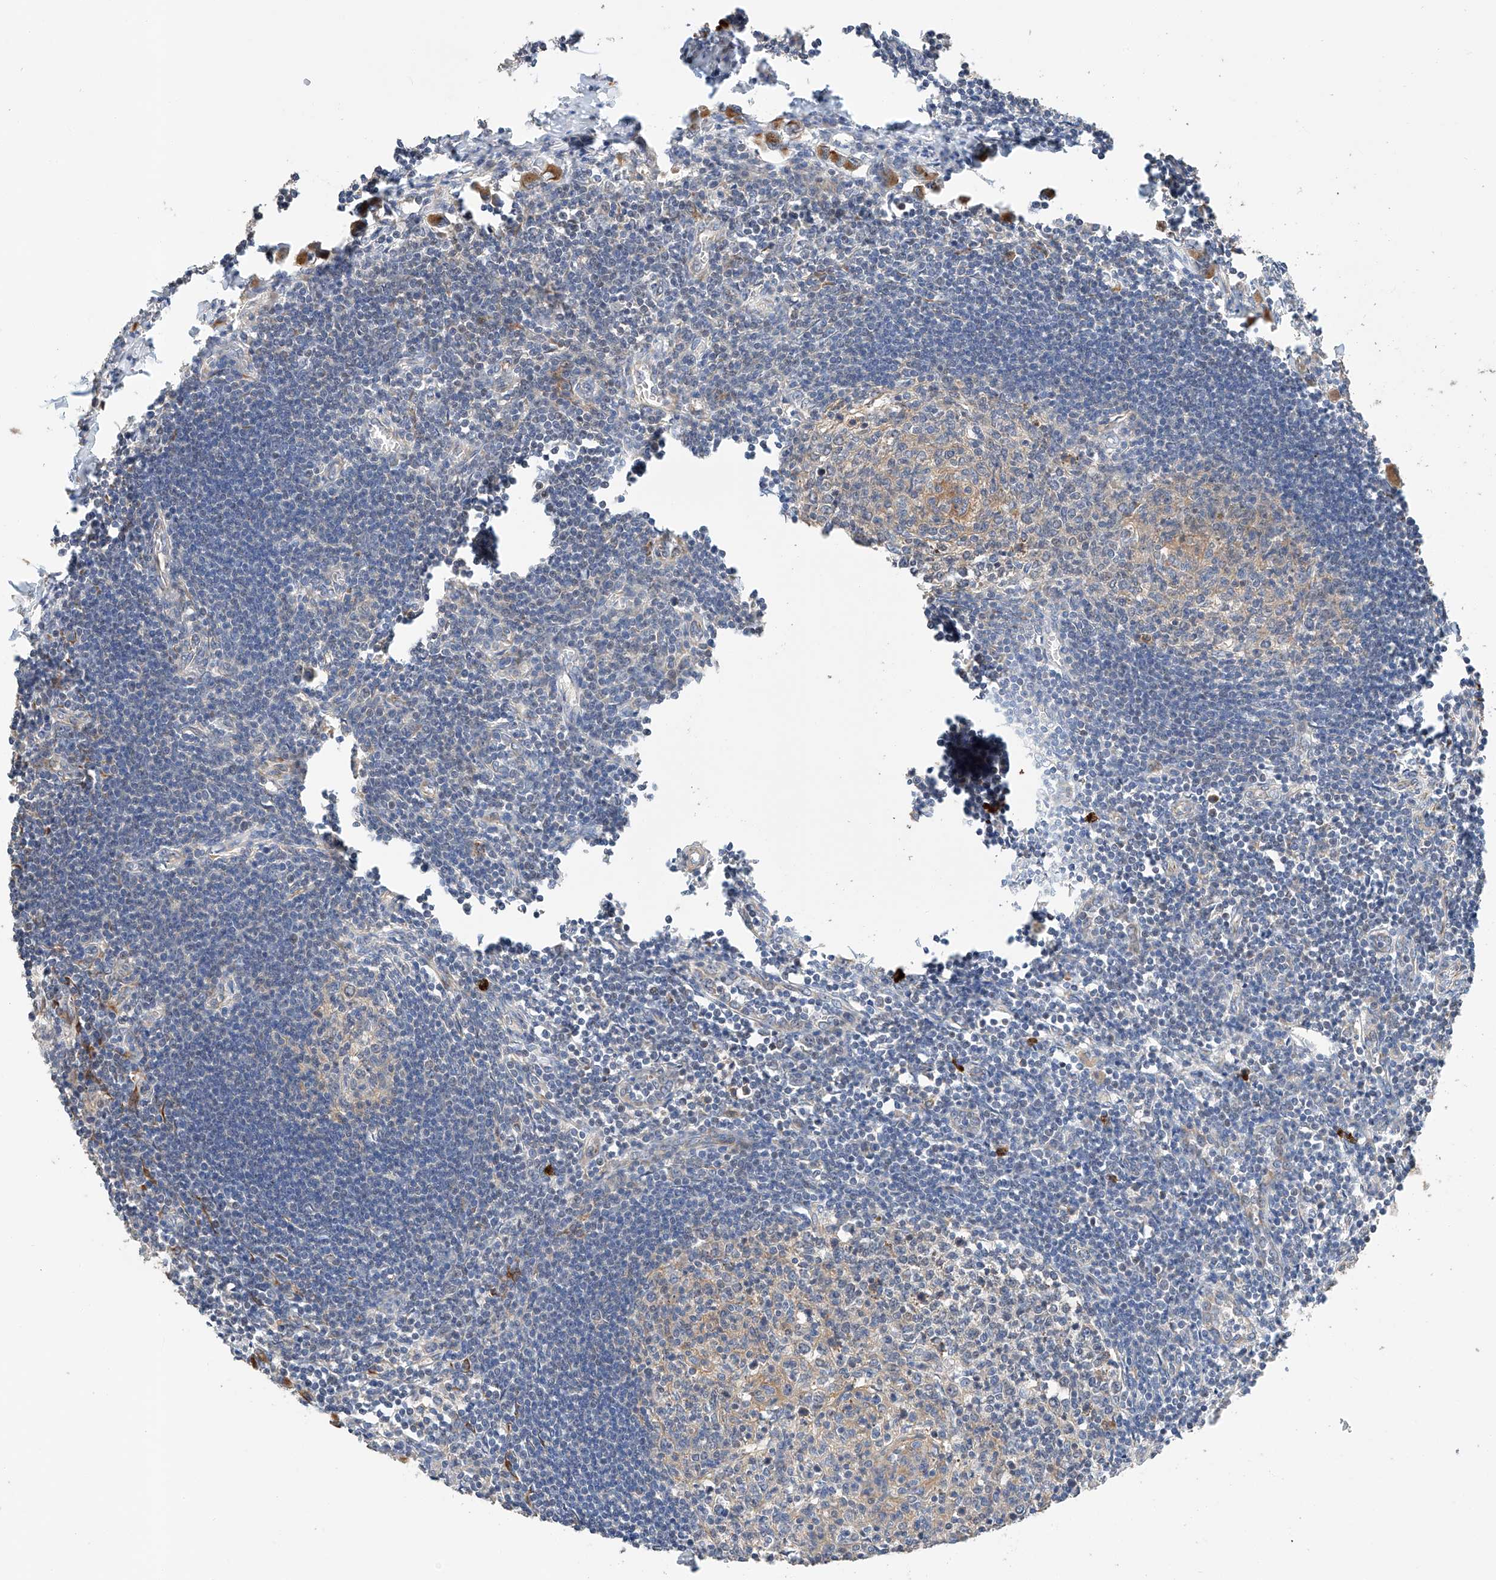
{"staining": {"intensity": "moderate", "quantity": "25%-75%", "location": "cytoplasmic/membranous"}, "tissue": "lymph node", "cell_type": "Germinal center cells", "image_type": "normal", "snomed": [{"axis": "morphology", "description": "Normal tissue, NOS"}, {"axis": "morphology", "description": "Malignant melanoma, Metastatic site"}, {"axis": "topography", "description": "Lymph node"}], "caption": "Immunohistochemical staining of benign human lymph node shows medium levels of moderate cytoplasmic/membranous staining in approximately 25%-75% of germinal center cells.", "gene": "RAB23", "patient": {"sex": "male", "age": 41}}